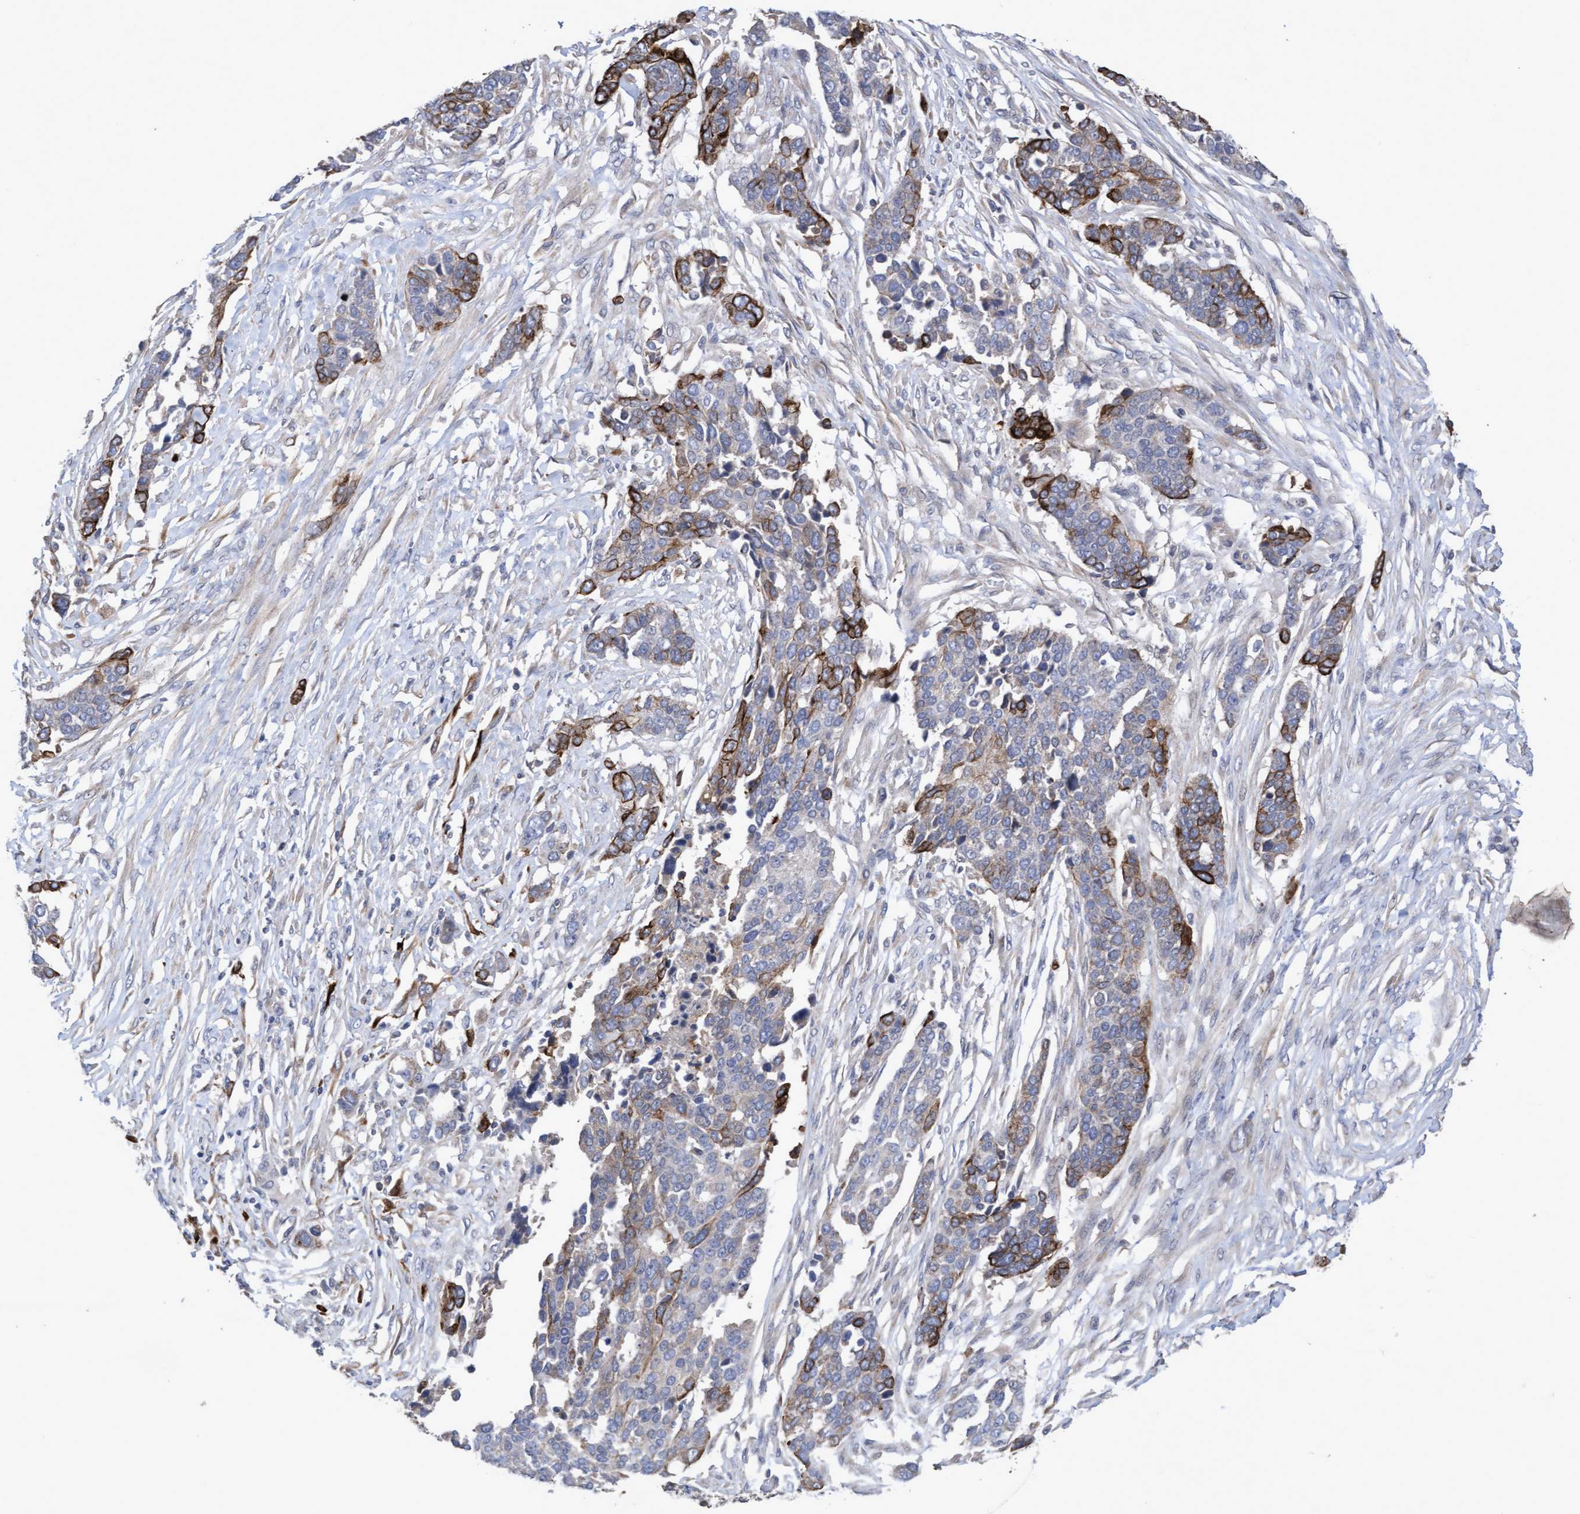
{"staining": {"intensity": "moderate", "quantity": "<25%", "location": "cytoplasmic/membranous"}, "tissue": "ovarian cancer", "cell_type": "Tumor cells", "image_type": "cancer", "snomed": [{"axis": "morphology", "description": "Cystadenocarcinoma, serous, NOS"}, {"axis": "topography", "description": "Ovary"}], "caption": "A photomicrograph of human ovarian serous cystadenocarcinoma stained for a protein reveals moderate cytoplasmic/membranous brown staining in tumor cells. The protein is shown in brown color, while the nuclei are stained blue.", "gene": "KRT24", "patient": {"sex": "female", "age": 44}}